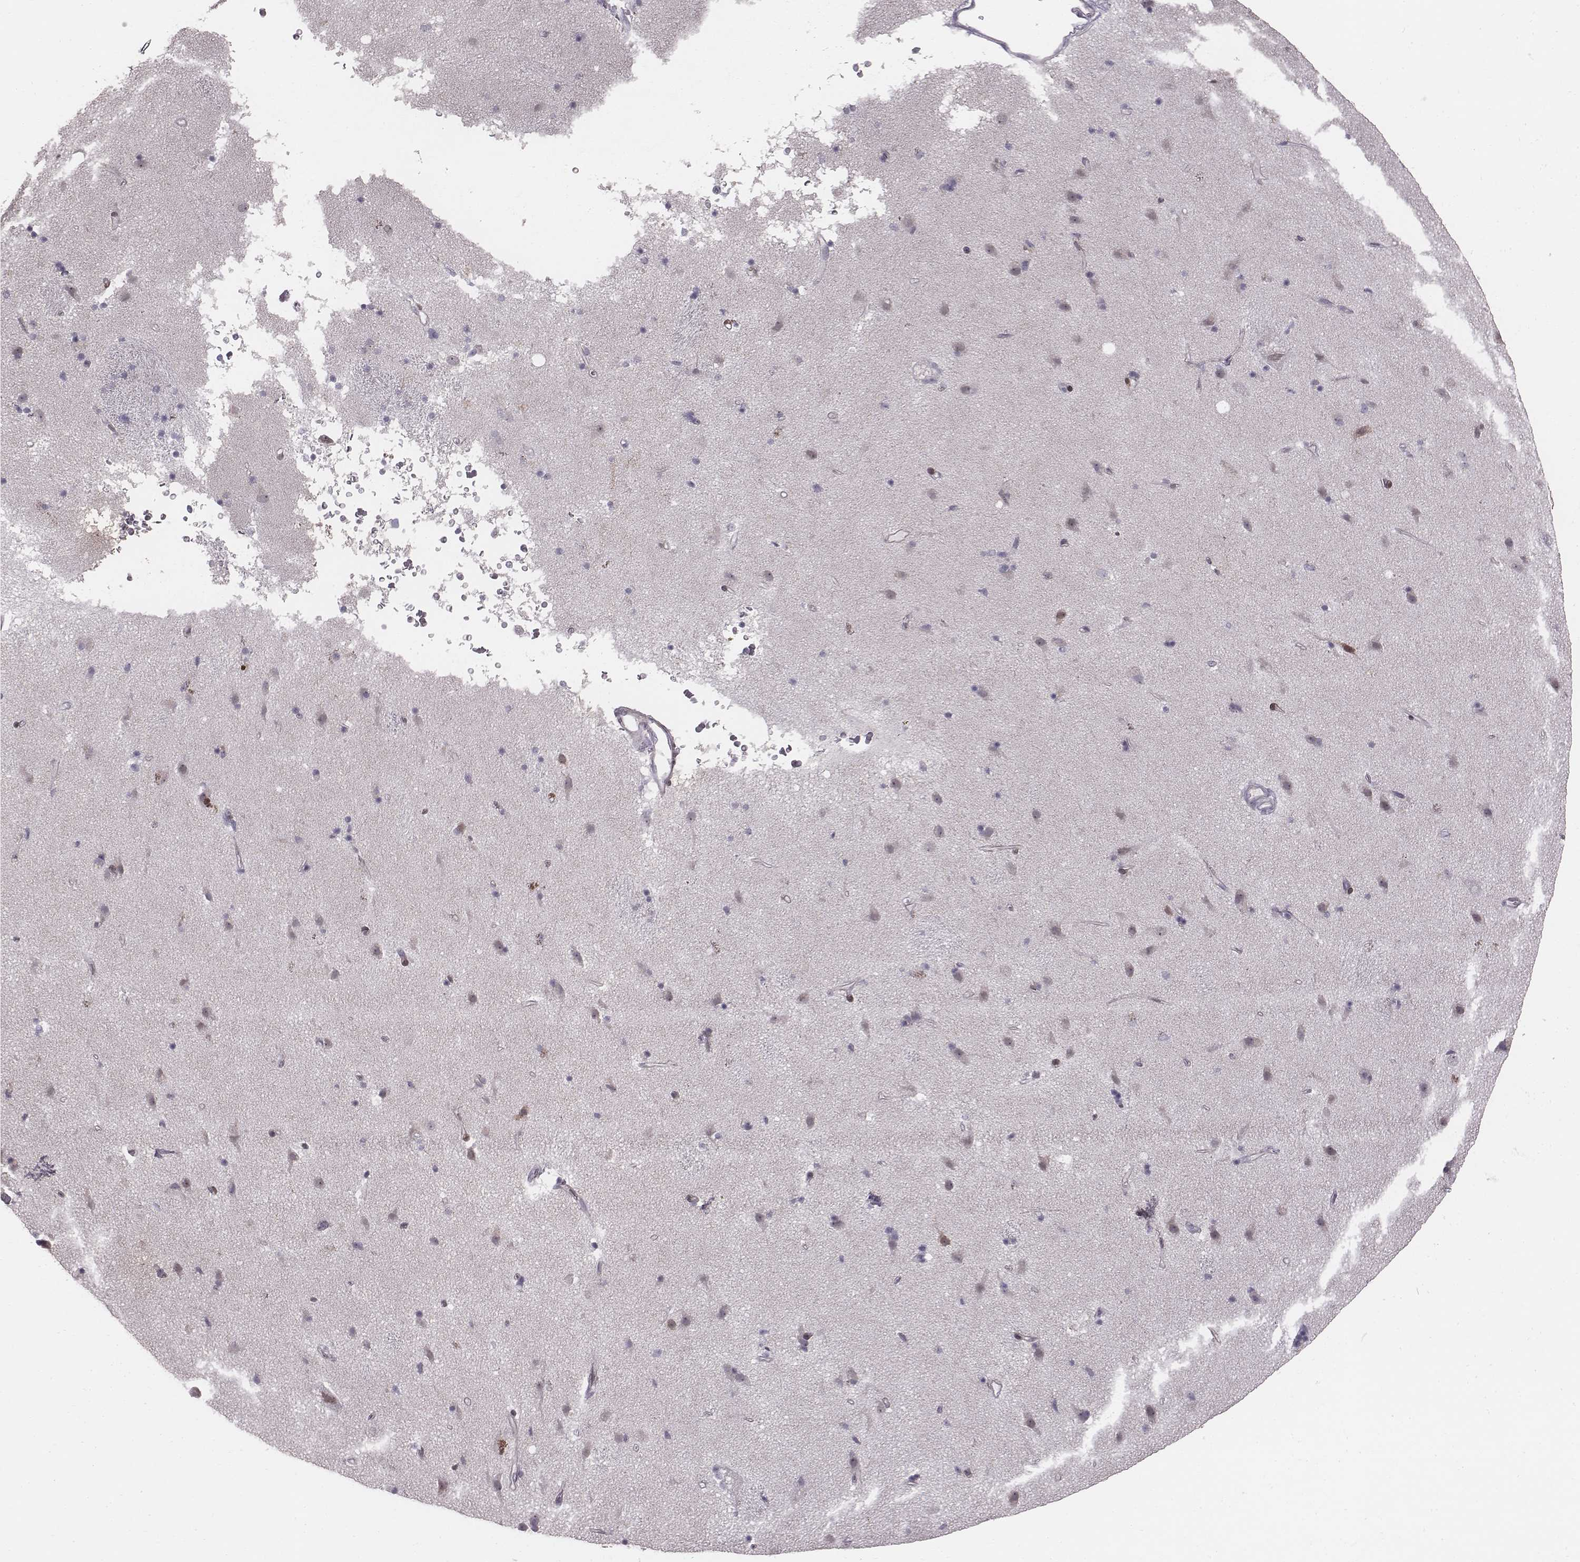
{"staining": {"intensity": "negative", "quantity": "none", "location": "none"}, "tissue": "caudate", "cell_type": "Glial cells", "image_type": "normal", "snomed": [{"axis": "morphology", "description": "Normal tissue, NOS"}, {"axis": "topography", "description": "Lateral ventricle wall"}], "caption": "Immunohistochemical staining of unremarkable human caudate displays no significant expression in glial cells.", "gene": "ENSG00000284762", "patient": {"sex": "female", "age": 71}}